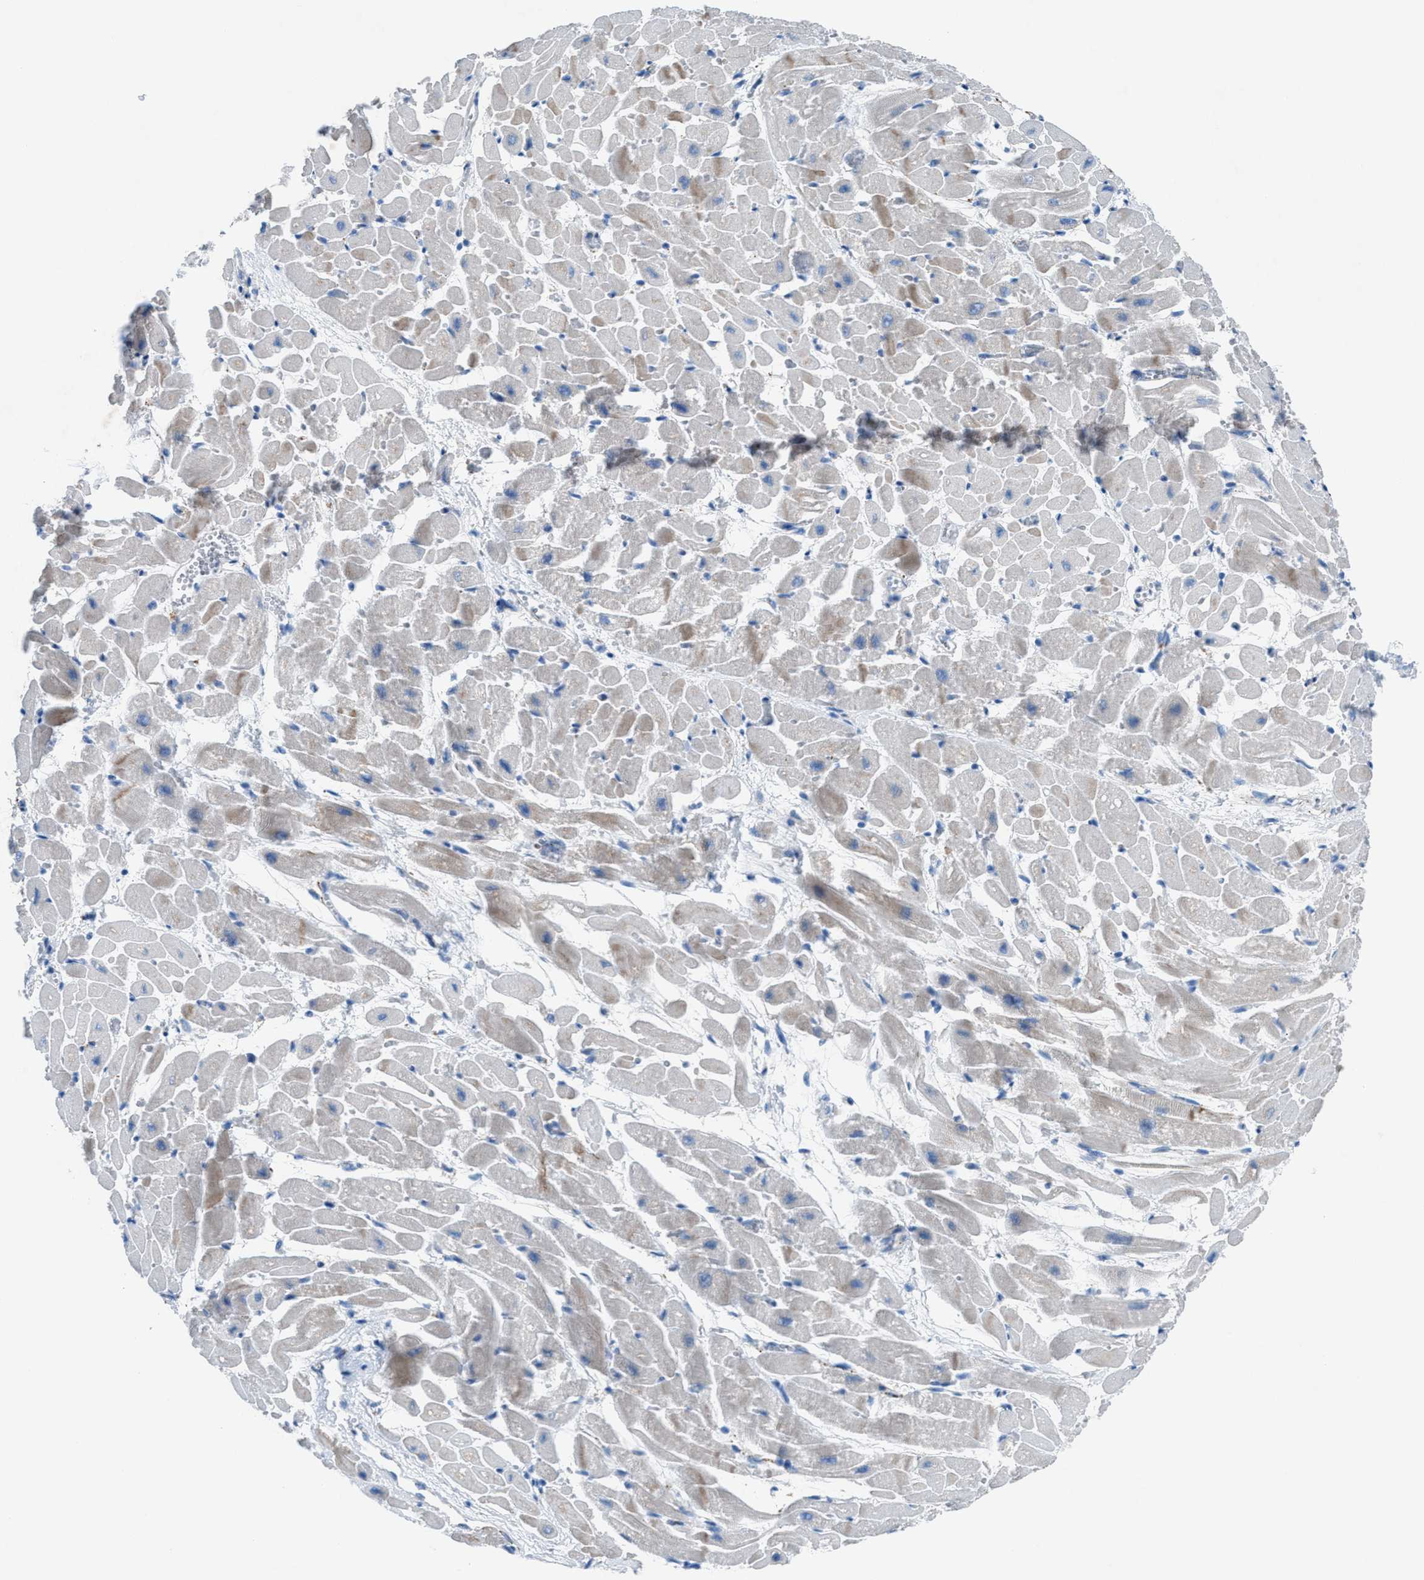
{"staining": {"intensity": "moderate", "quantity": "<25%", "location": "cytoplasmic/membranous"}, "tissue": "heart muscle", "cell_type": "Cardiomyocytes", "image_type": "normal", "snomed": [{"axis": "morphology", "description": "Normal tissue, NOS"}, {"axis": "topography", "description": "Heart"}], "caption": "Immunohistochemical staining of unremarkable heart muscle shows moderate cytoplasmic/membranous protein expression in approximately <25% of cardiomyocytes.", "gene": "CD1B", "patient": {"sex": "male", "age": 45}}